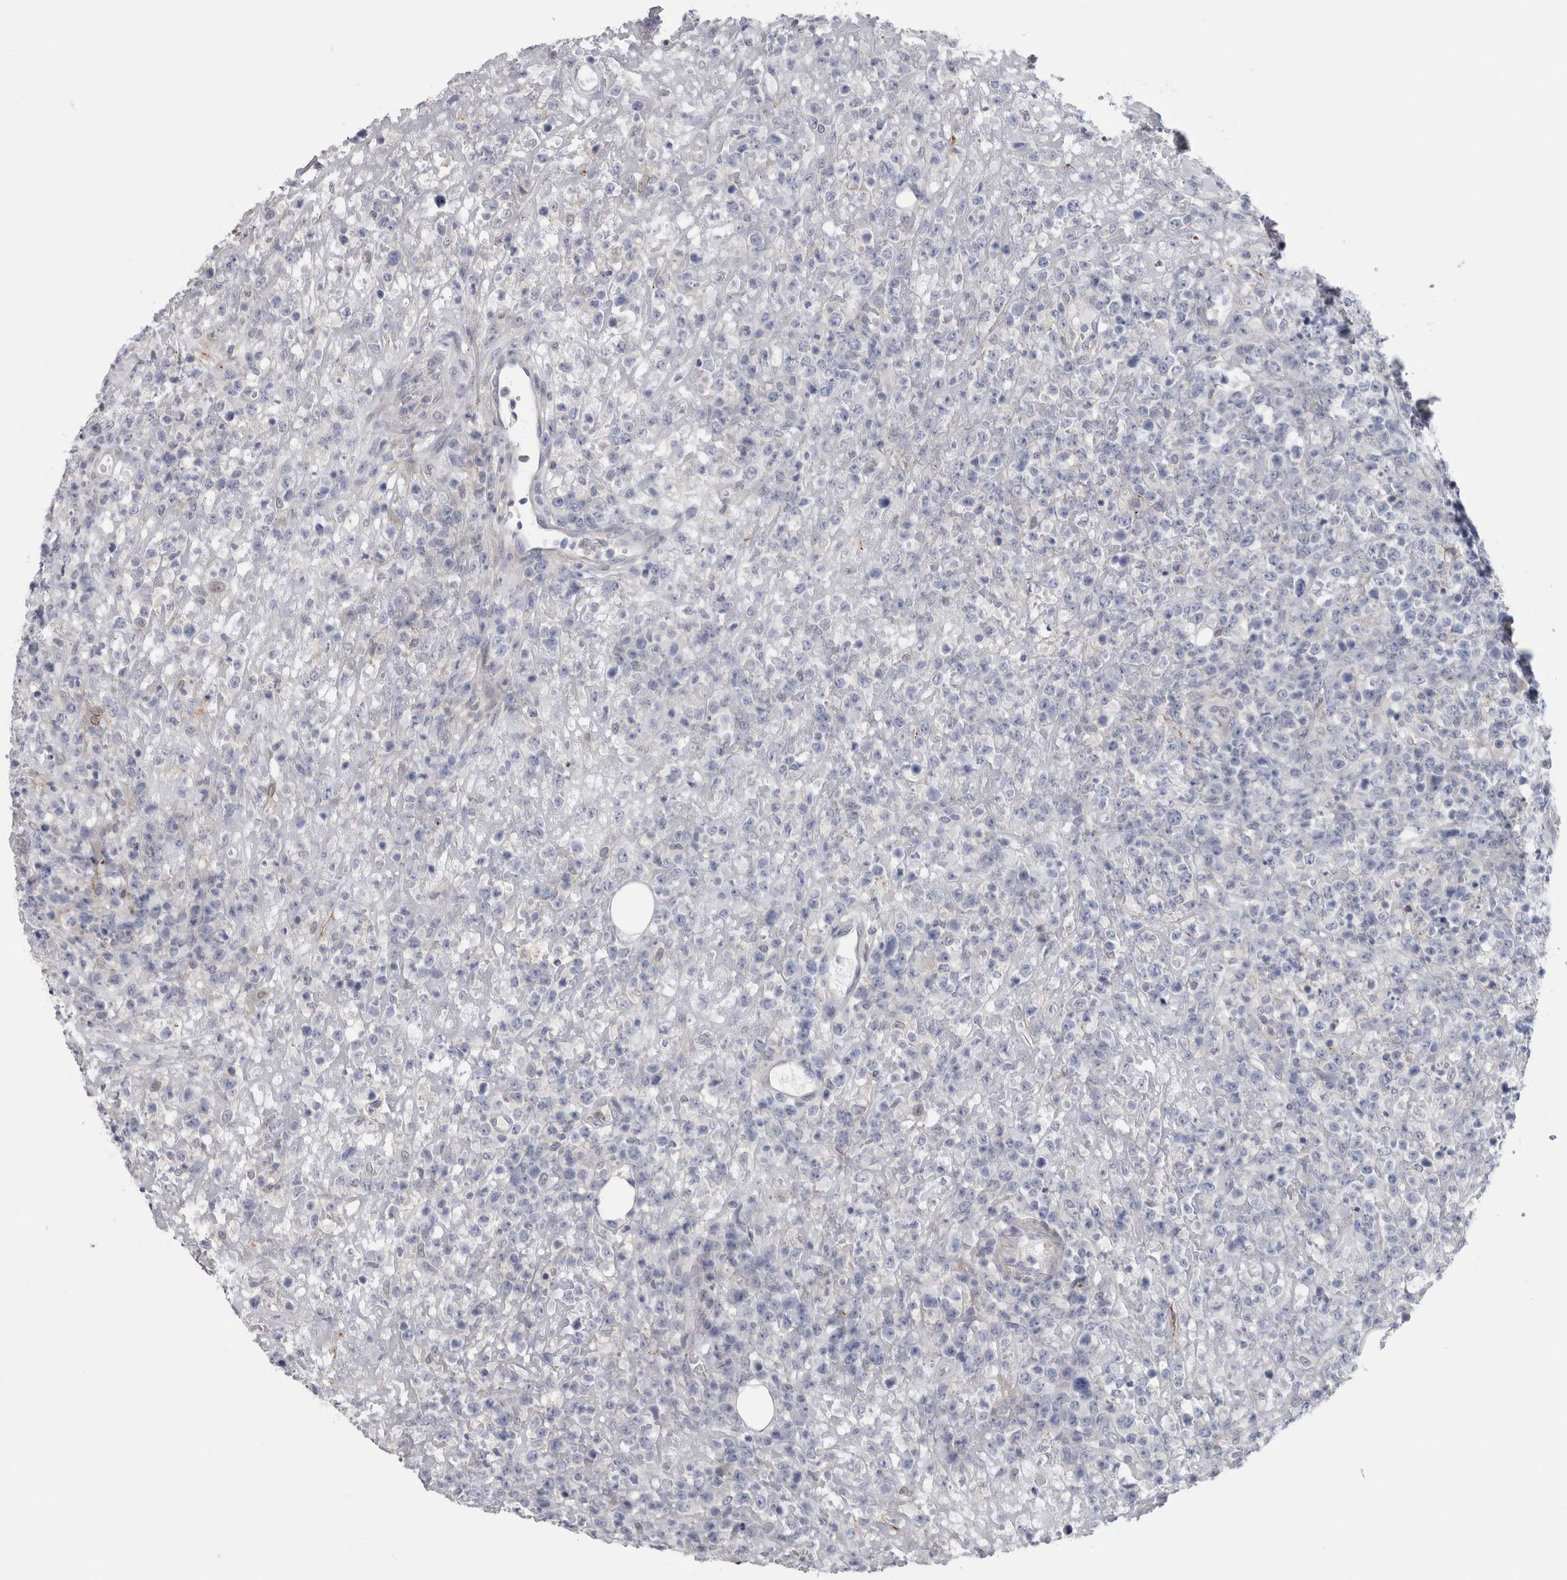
{"staining": {"intensity": "negative", "quantity": "none", "location": "none"}, "tissue": "lymphoma", "cell_type": "Tumor cells", "image_type": "cancer", "snomed": [{"axis": "morphology", "description": "Malignant lymphoma, non-Hodgkin's type, High grade"}, {"axis": "topography", "description": "Colon"}], "caption": "Tumor cells show no significant expression in lymphoma. (IHC, brightfield microscopy, high magnification).", "gene": "DNAJC24", "patient": {"sex": "female", "age": 53}}